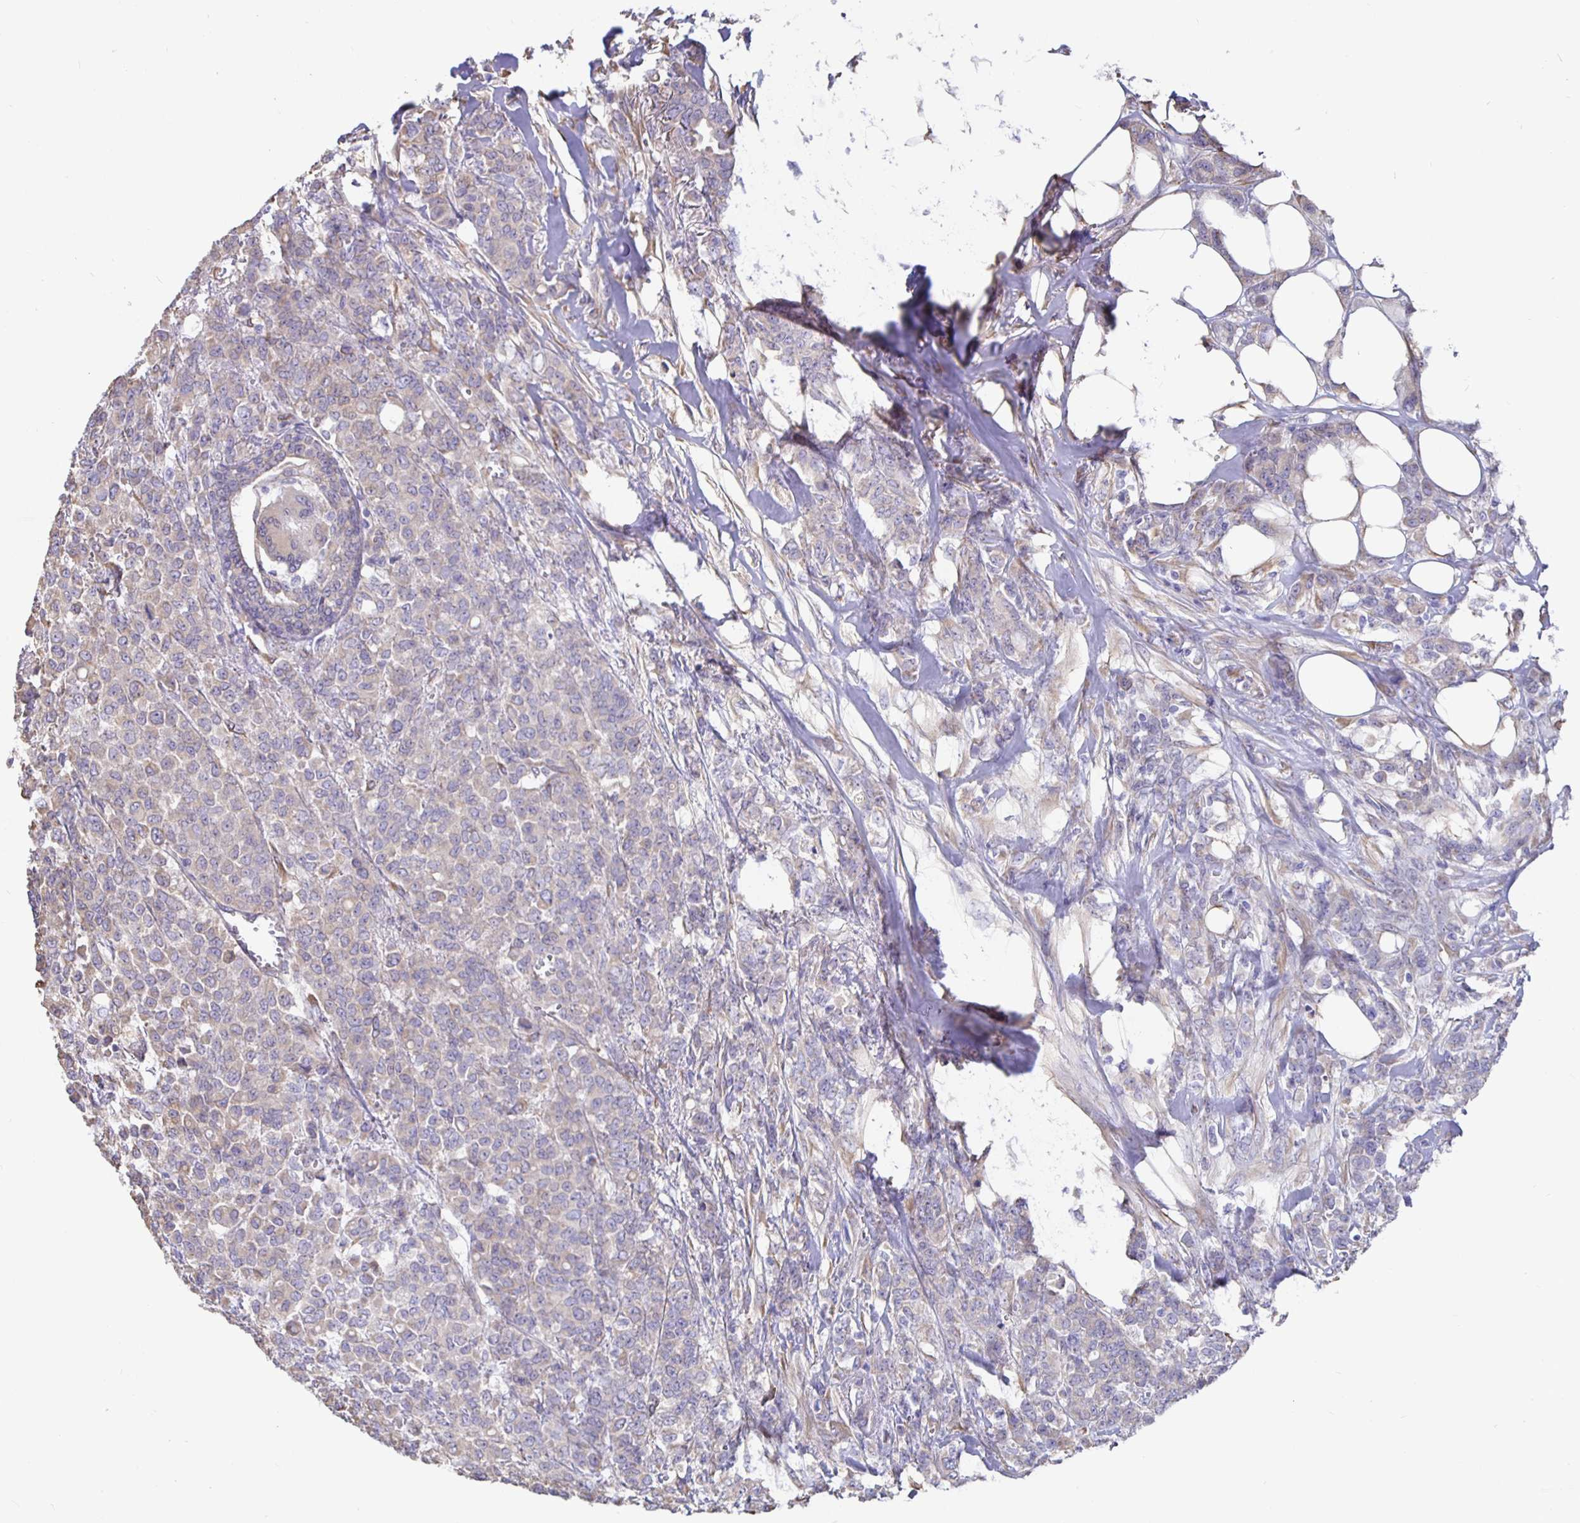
{"staining": {"intensity": "negative", "quantity": "none", "location": "none"}, "tissue": "breast cancer", "cell_type": "Tumor cells", "image_type": "cancer", "snomed": [{"axis": "morphology", "description": "Lobular carcinoma"}, {"axis": "topography", "description": "Breast"}], "caption": "The photomicrograph exhibits no staining of tumor cells in lobular carcinoma (breast). (Stains: DAB immunohistochemistry with hematoxylin counter stain, Microscopy: brightfield microscopy at high magnification).", "gene": "DNAI2", "patient": {"sex": "female", "age": 91}}